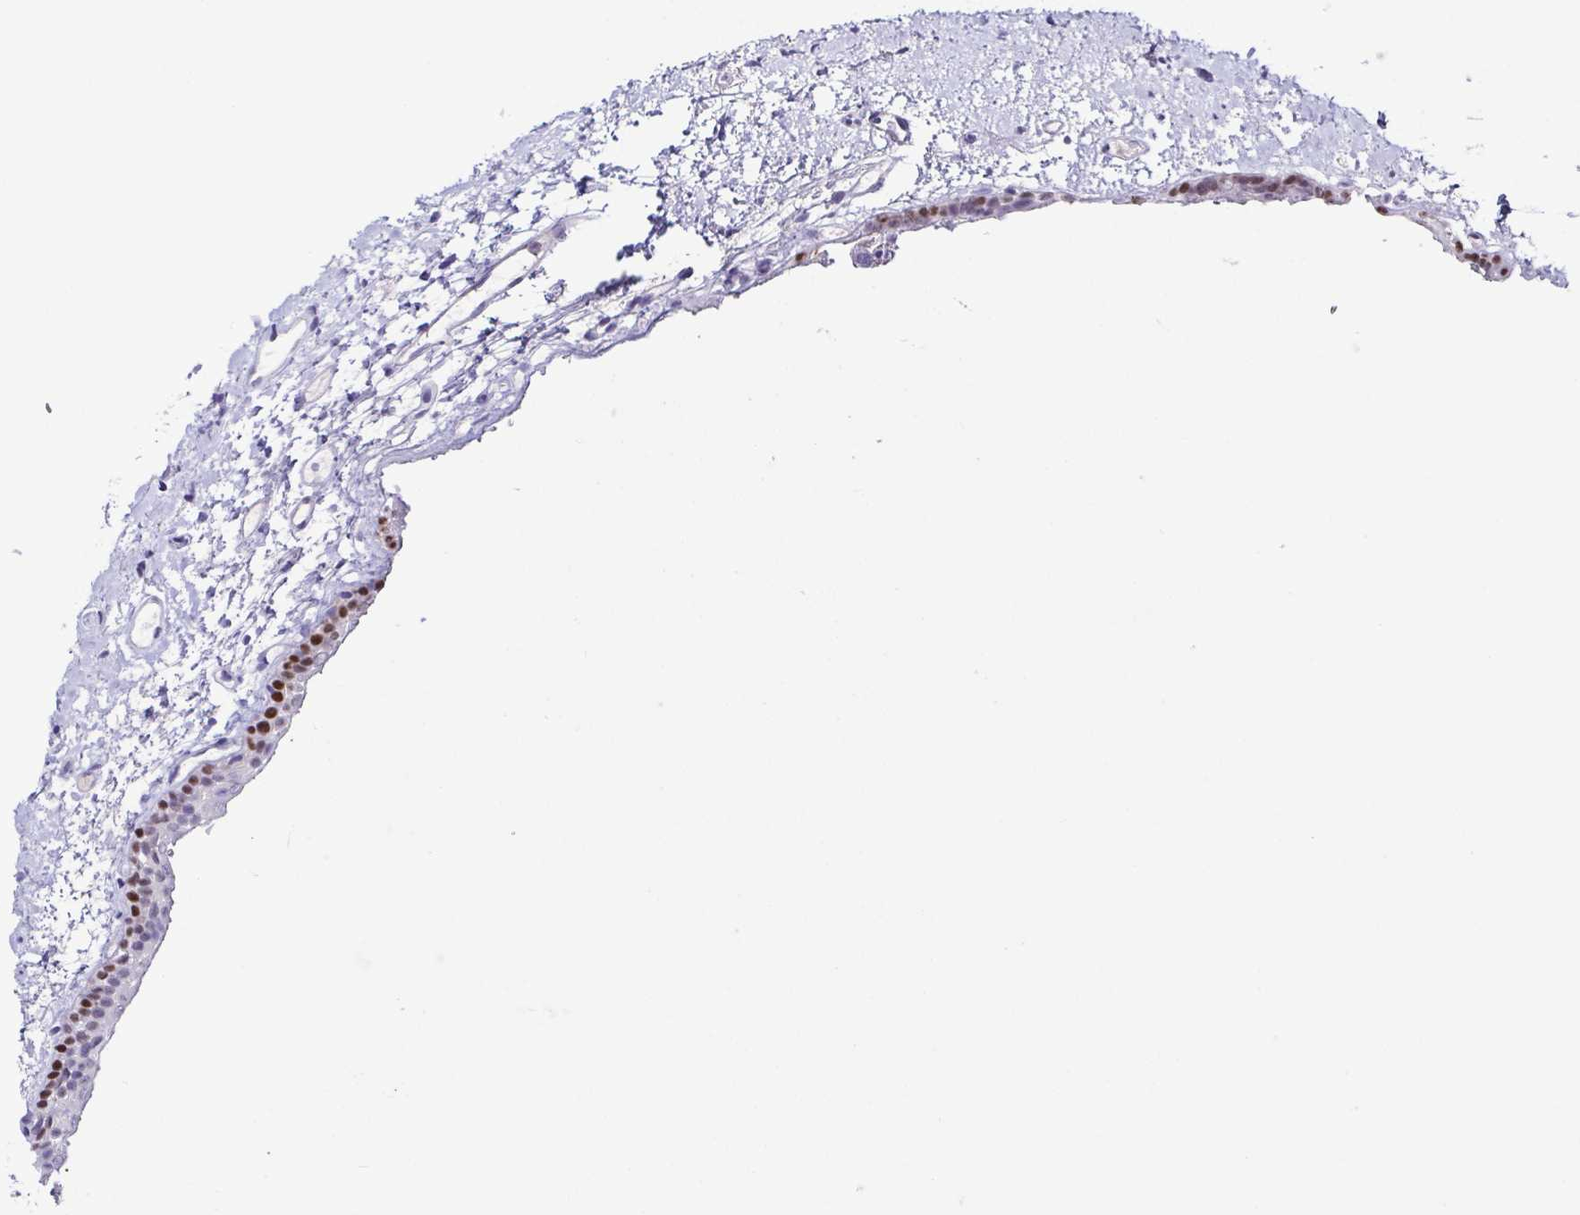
{"staining": {"intensity": "strong", "quantity": "<25%", "location": "nuclear"}, "tissue": "oral mucosa", "cell_type": "Squamous epithelial cells", "image_type": "normal", "snomed": [{"axis": "morphology", "description": "Normal tissue, NOS"}, {"axis": "topography", "description": "Oral tissue"}], "caption": "A medium amount of strong nuclear staining is seen in approximately <25% of squamous epithelial cells in normal oral mucosa. (Stains: DAB in brown, nuclei in blue, Microscopy: brightfield microscopy at high magnification).", "gene": "TP73", "patient": {"sex": "female", "age": 82}}